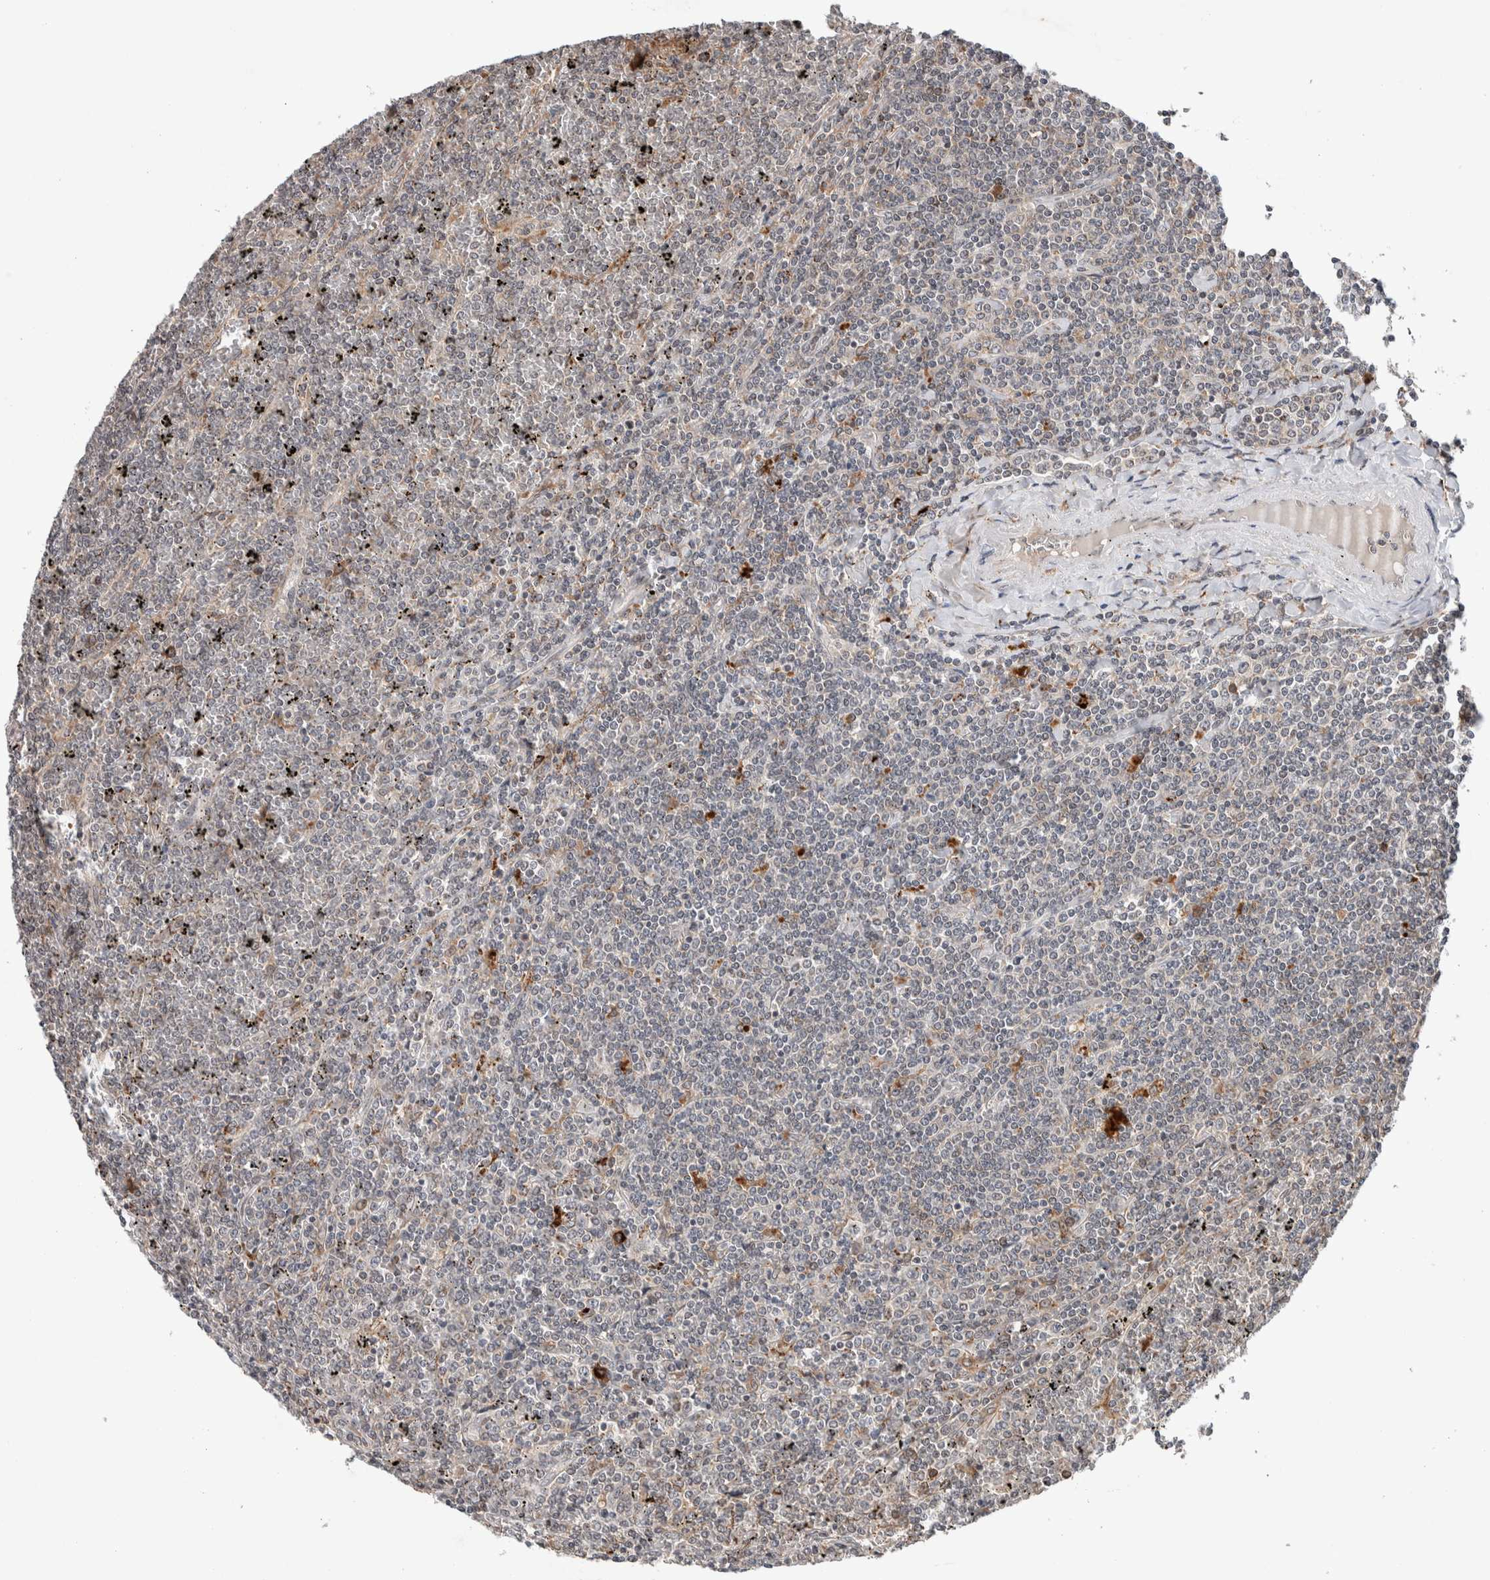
{"staining": {"intensity": "negative", "quantity": "none", "location": "none"}, "tissue": "lymphoma", "cell_type": "Tumor cells", "image_type": "cancer", "snomed": [{"axis": "morphology", "description": "Malignant lymphoma, non-Hodgkin's type, Low grade"}, {"axis": "topography", "description": "Spleen"}], "caption": "DAB immunohistochemical staining of human lymphoma reveals no significant staining in tumor cells.", "gene": "KCNK1", "patient": {"sex": "female", "age": 19}}